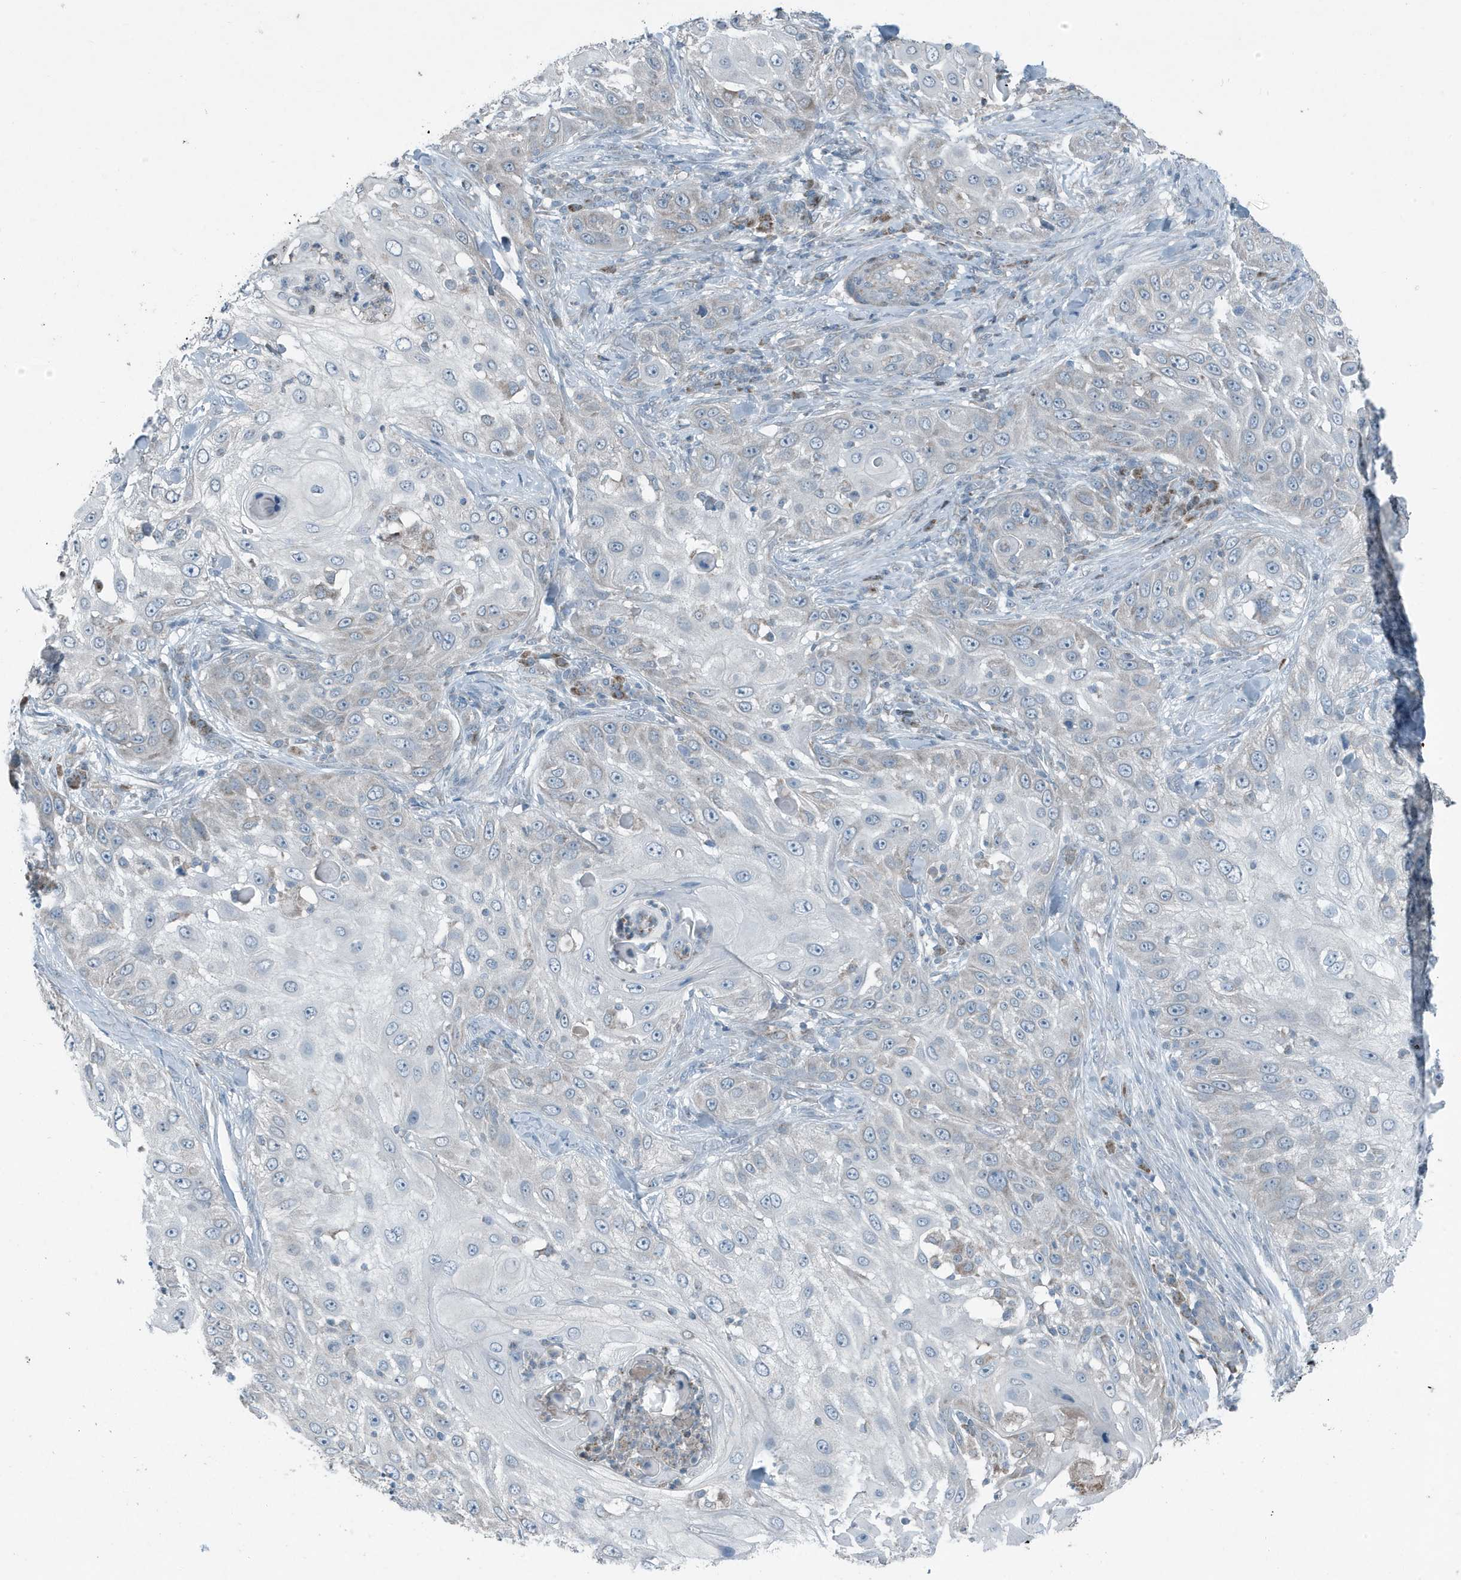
{"staining": {"intensity": "negative", "quantity": "none", "location": "none"}, "tissue": "skin cancer", "cell_type": "Tumor cells", "image_type": "cancer", "snomed": [{"axis": "morphology", "description": "Squamous cell carcinoma, NOS"}, {"axis": "topography", "description": "Skin"}], "caption": "The IHC image has no significant positivity in tumor cells of skin squamous cell carcinoma tissue.", "gene": "MT-CYB", "patient": {"sex": "female", "age": 44}}